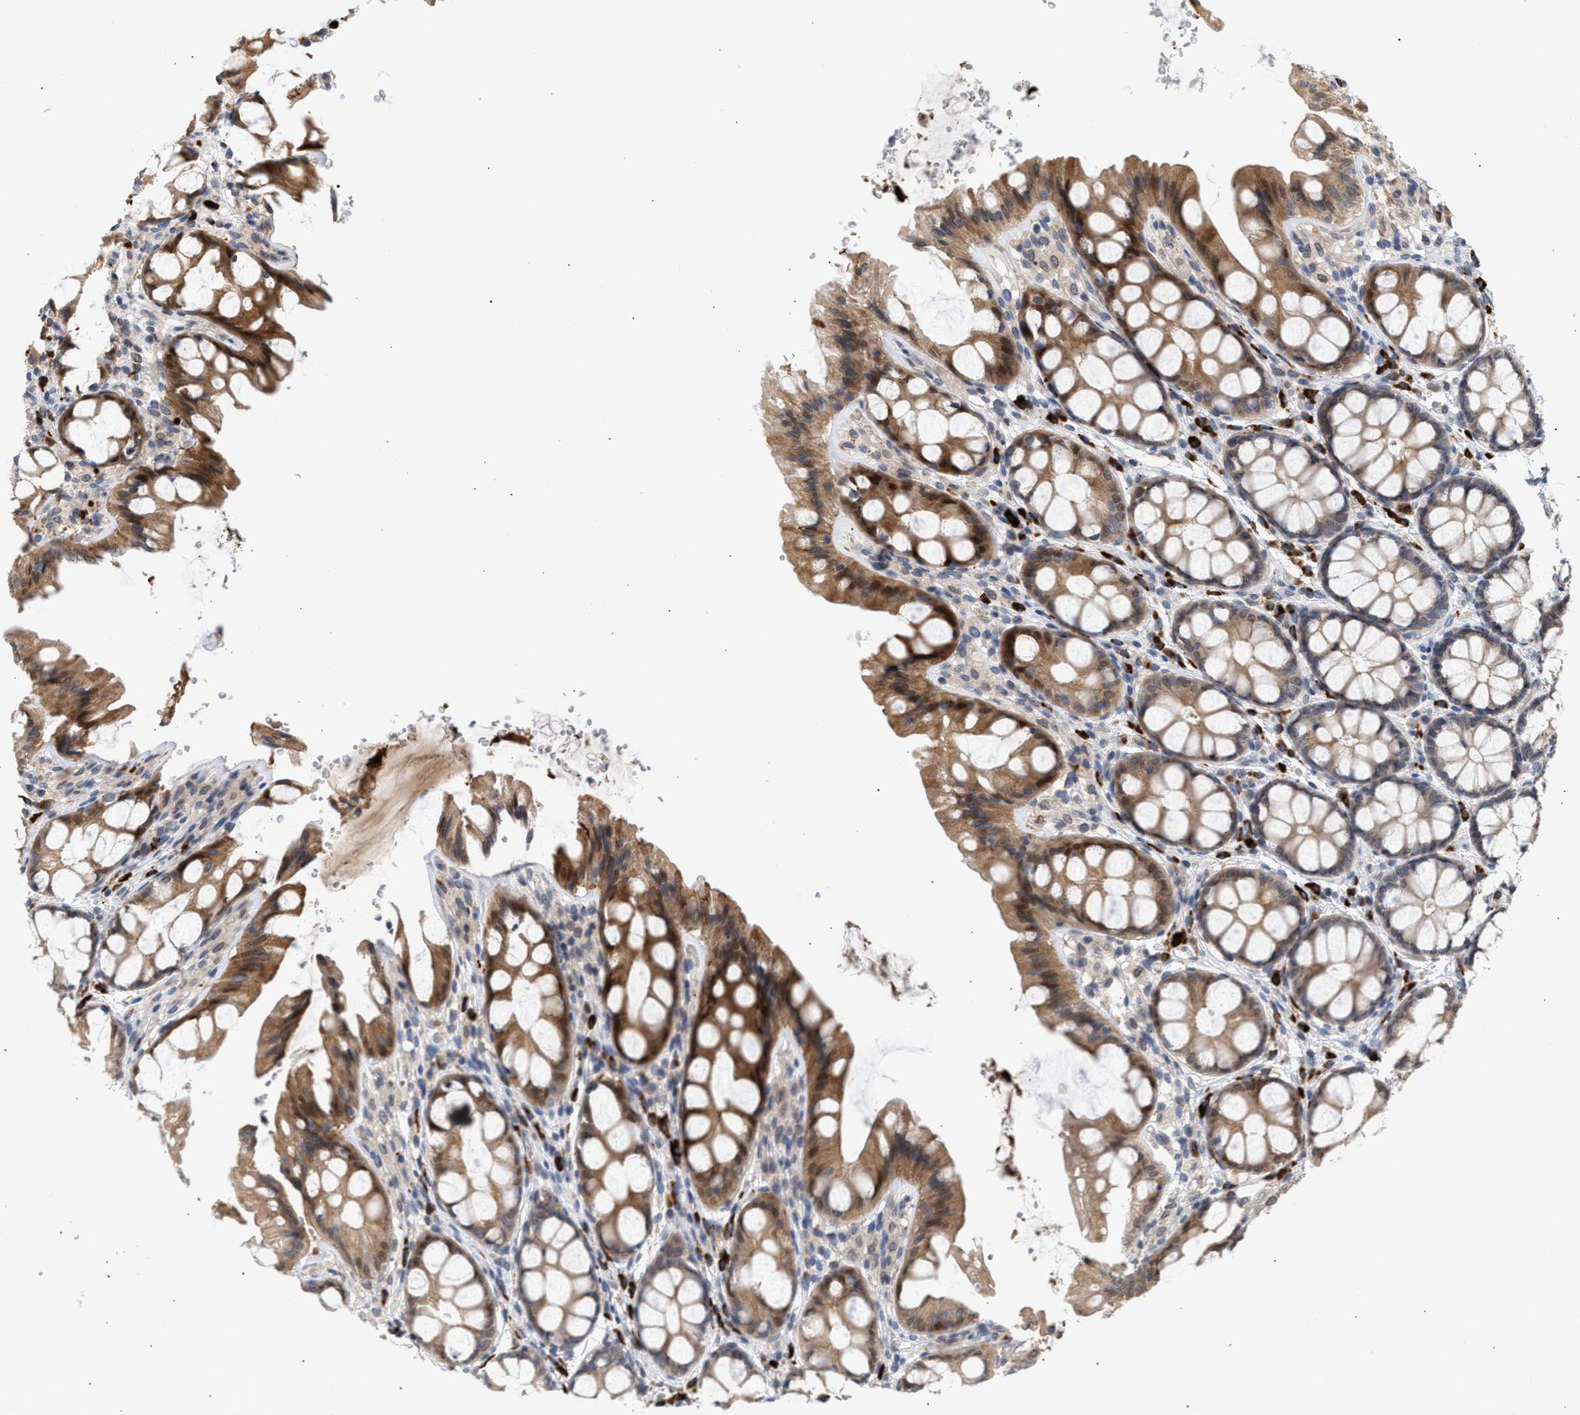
{"staining": {"intensity": "moderate", "quantity": ">75%", "location": "cytoplasmic/membranous"}, "tissue": "colon", "cell_type": "Endothelial cells", "image_type": "normal", "snomed": [{"axis": "morphology", "description": "Normal tissue, NOS"}, {"axis": "topography", "description": "Colon"}], "caption": "Protein positivity by immunohistochemistry (IHC) demonstrates moderate cytoplasmic/membranous positivity in about >75% of endothelial cells in benign colon.", "gene": "NUP62", "patient": {"sex": "male", "age": 47}}